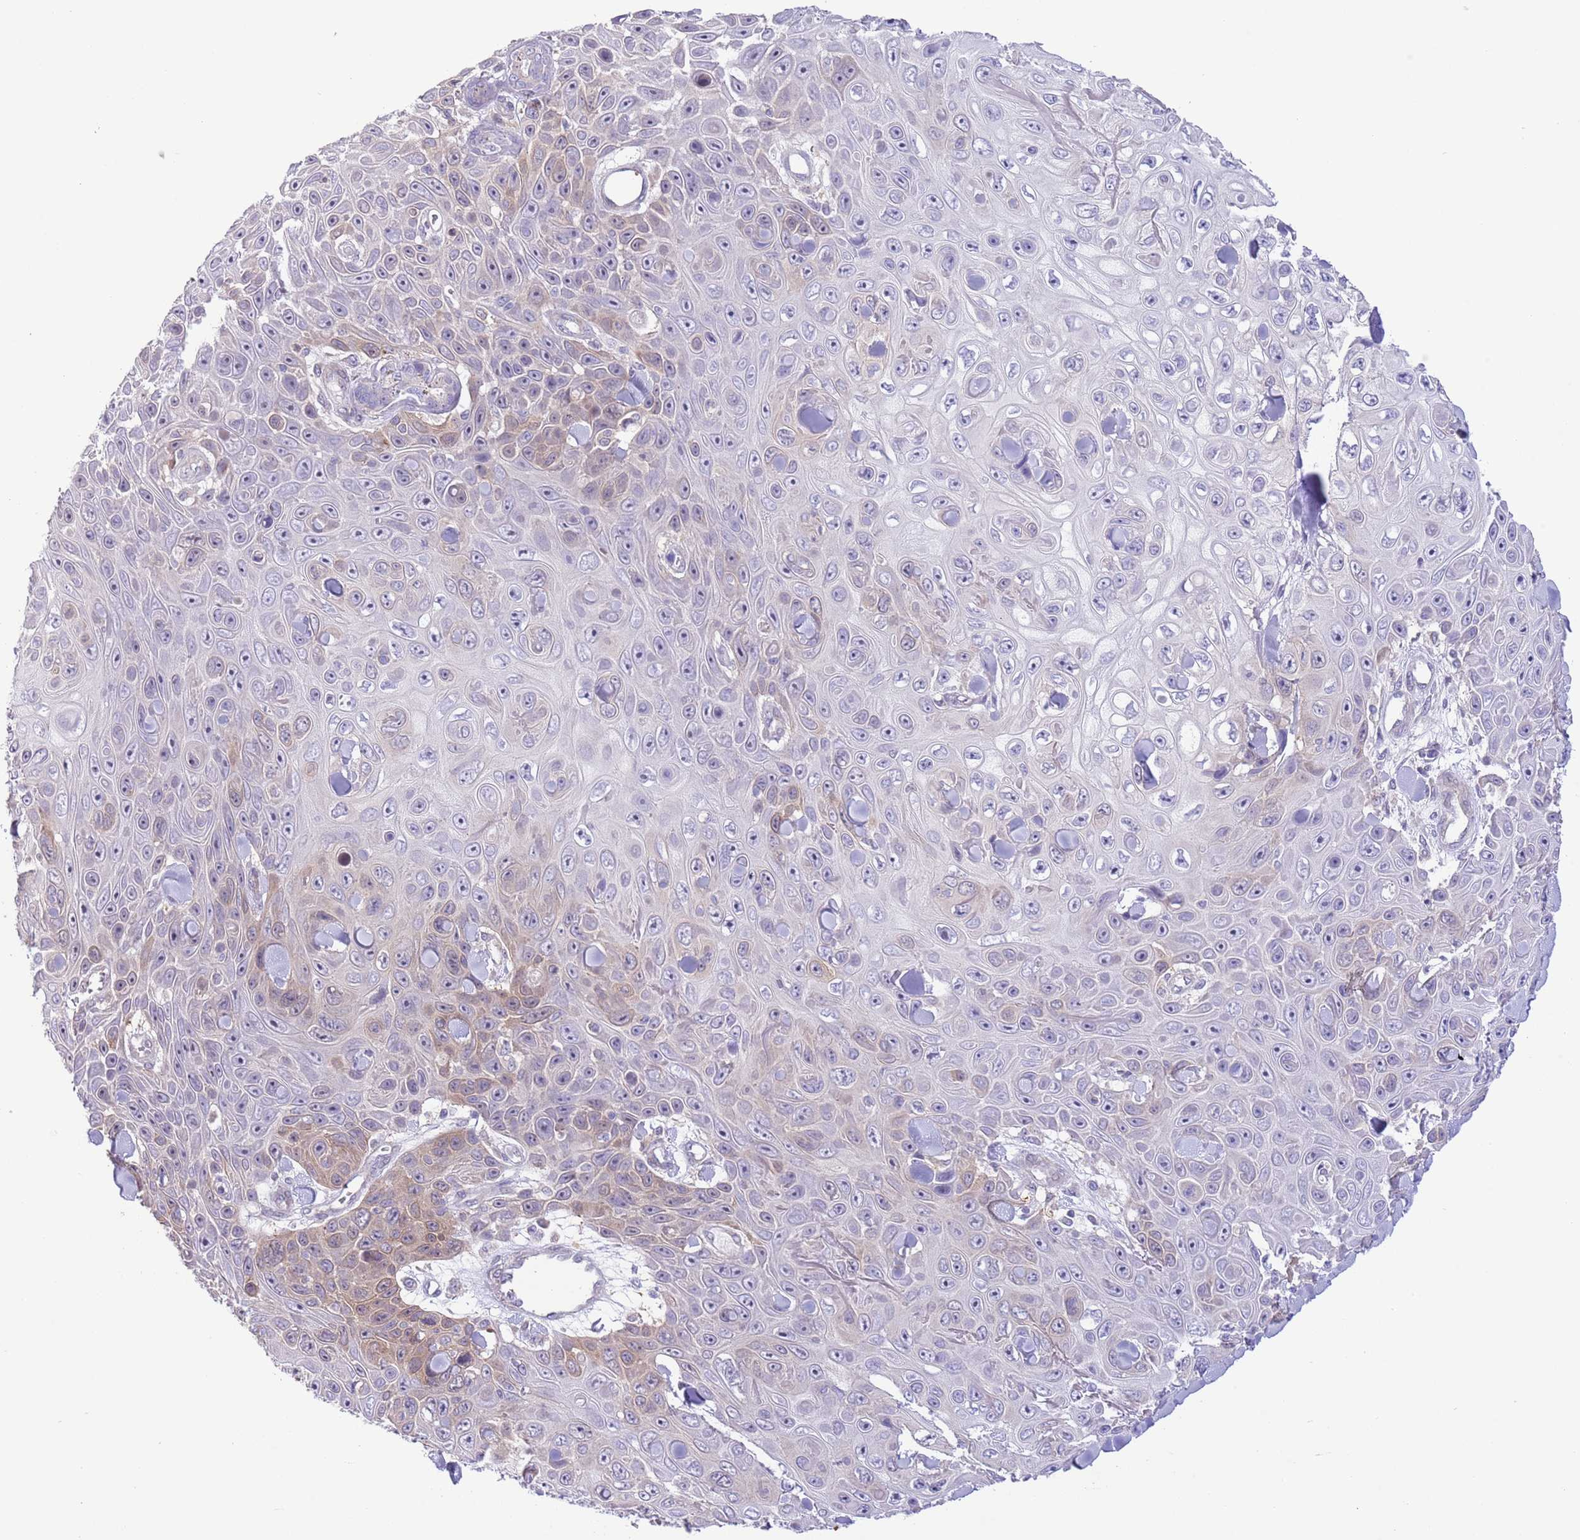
{"staining": {"intensity": "moderate", "quantity": "<25%", "location": "cytoplasmic/membranous"}, "tissue": "skin cancer", "cell_type": "Tumor cells", "image_type": "cancer", "snomed": [{"axis": "morphology", "description": "Squamous cell carcinoma, NOS"}, {"axis": "topography", "description": "Skin"}], "caption": "Skin cancer was stained to show a protein in brown. There is low levels of moderate cytoplasmic/membranous staining in approximately <25% of tumor cells. The staining was performed using DAB, with brown indicating positive protein expression. Nuclei are stained blue with hematoxylin.", "gene": "PRR32", "patient": {"sex": "male", "age": 82}}